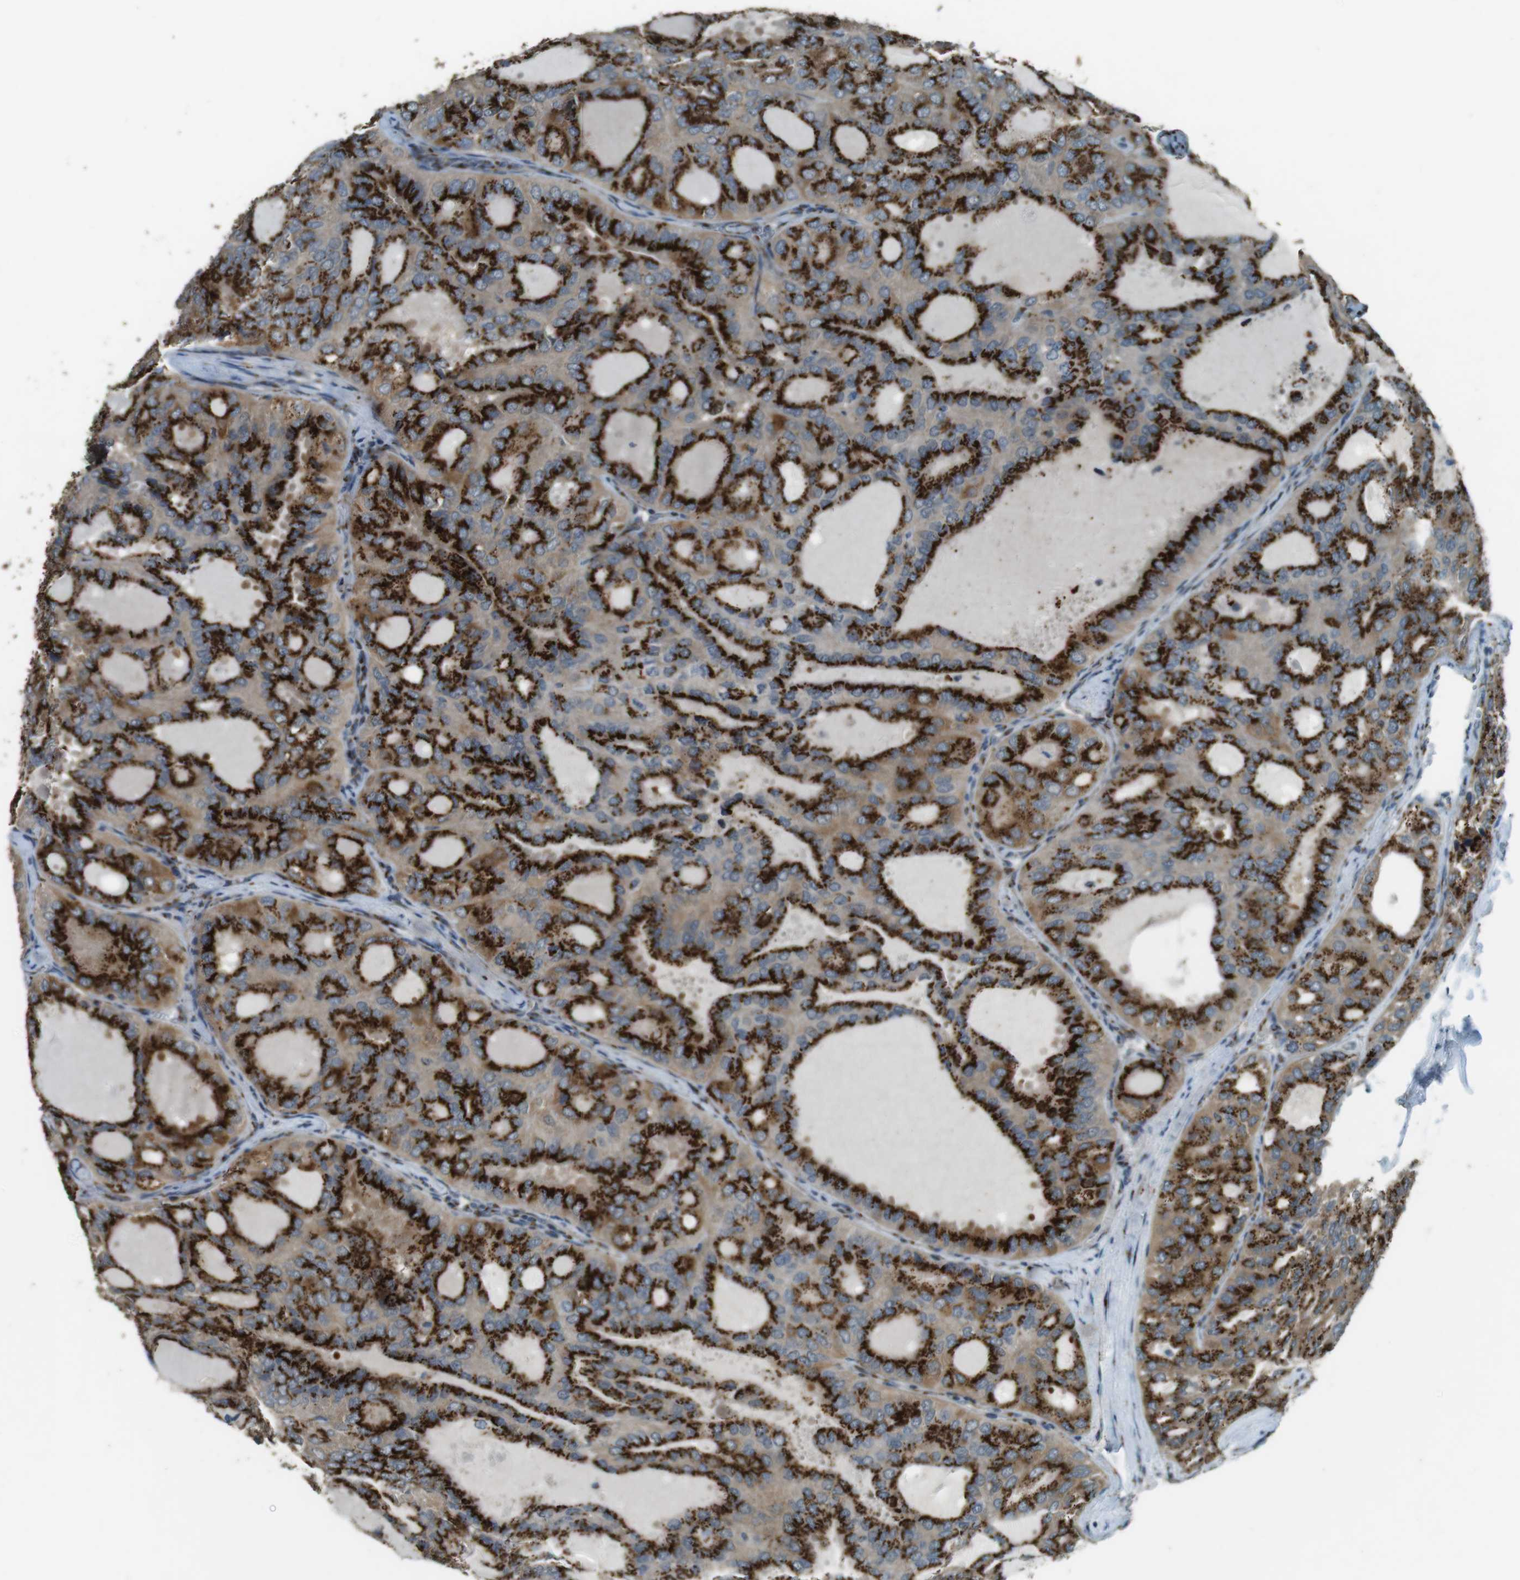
{"staining": {"intensity": "strong", "quantity": ">75%", "location": "cytoplasmic/membranous"}, "tissue": "thyroid cancer", "cell_type": "Tumor cells", "image_type": "cancer", "snomed": [{"axis": "morphology", "description": "Follicular adenoma carcinoma, NOS"}, {"axis": "topography", "description": "Thyroid gland"}], "caption": "Protein staining displays strong cytoplasmic/membranous positivity in about >75% of tumor cells in thyroid cancer. The staining was performed using DAB to visualize the protein expression in brown, while the nuclei were stained in blue with hematoxylin (Magnification: 20x).", "gene": "TMEM115", "patient": {"sex": "male", "age": 75}}